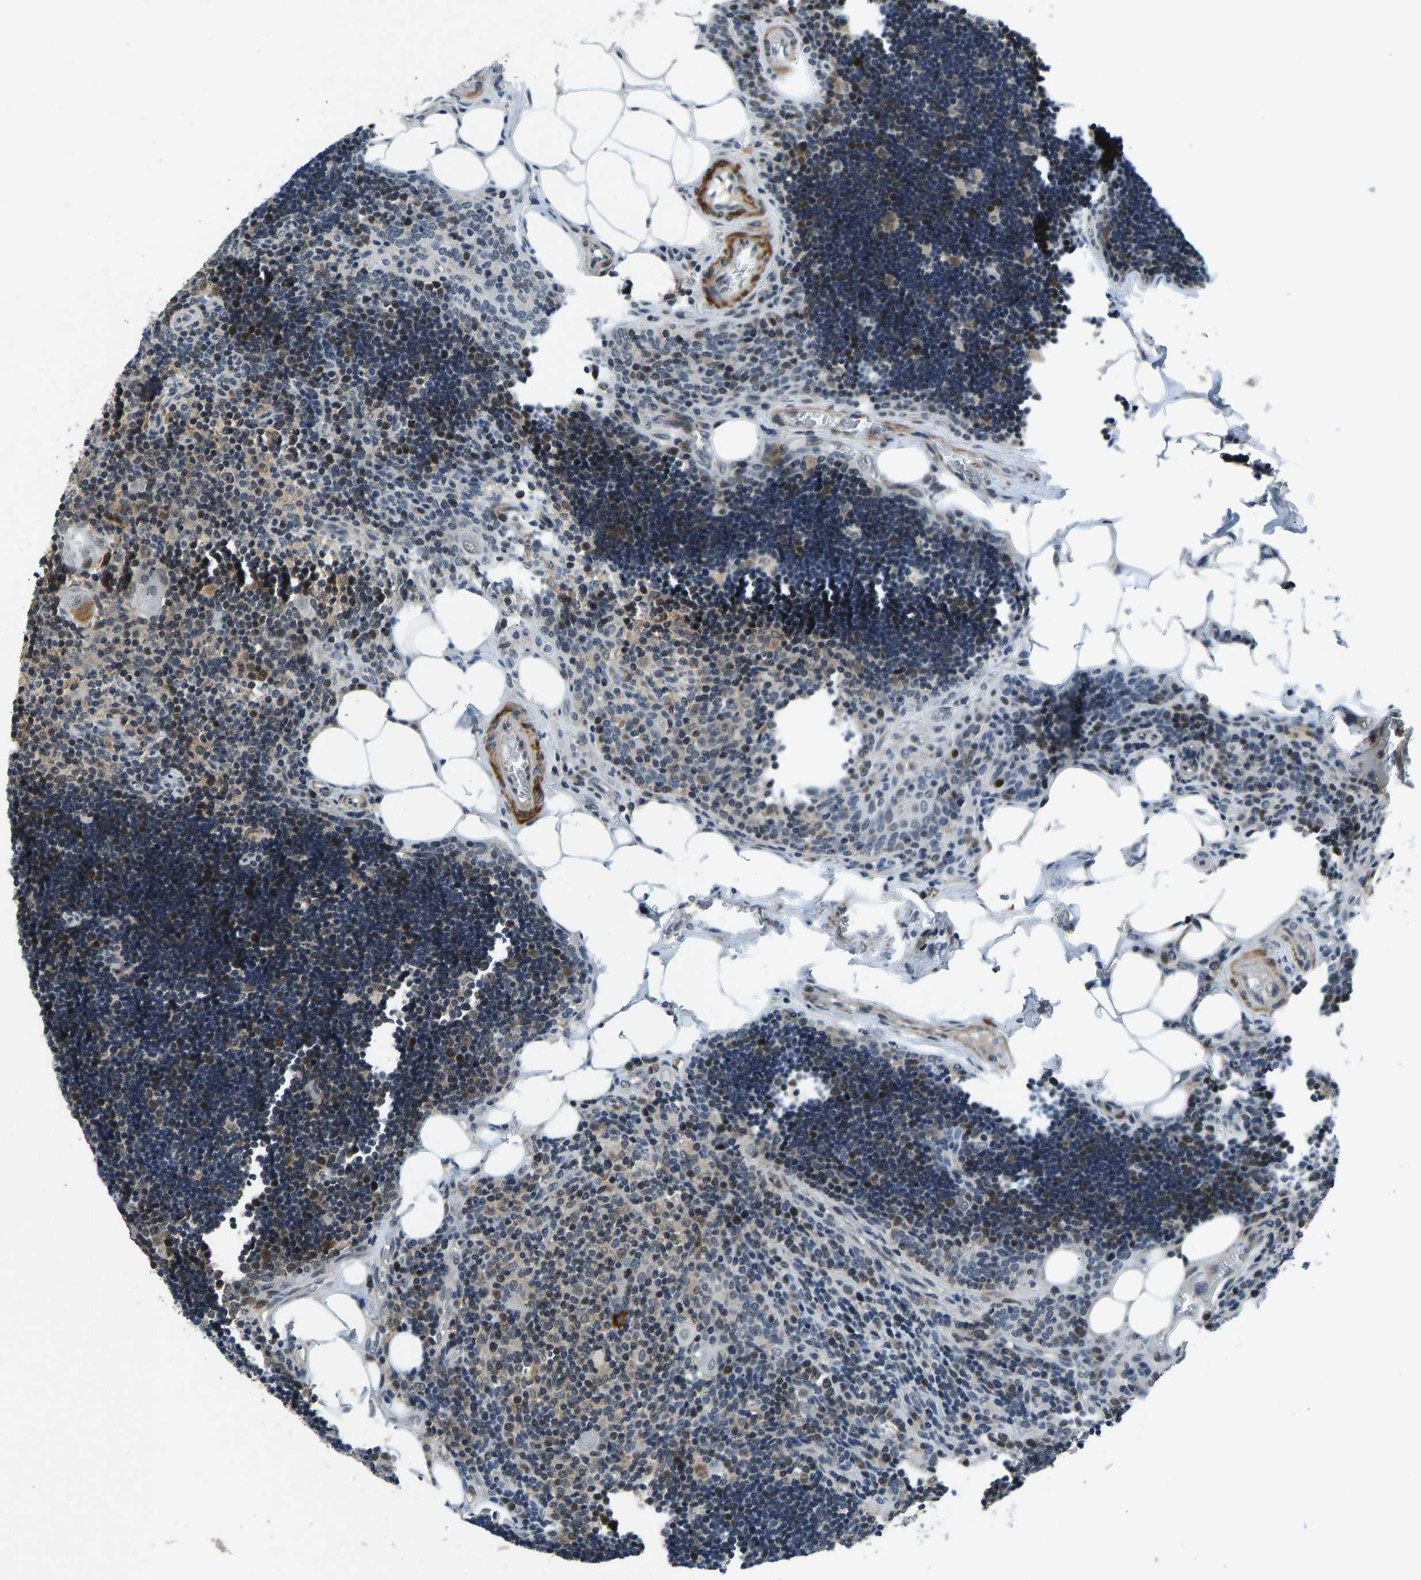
{"staining": {"intensity": "moderate", "quantity": ">75%", "location": "cytoplasmic/membranous,nuclear"}, "tissue": "lymph node", "cell_type": "Germinal center cells", "image_type": "normal", "snomed": [{"axis": "morphology", "description": "Normal tissue, NOS"}, {"axis": "topography", "description": "Lymph node"}], "caption": "High-power microscopy captured an immunohistochemistry image of normal lymph node, revealing moderate cytoplasmic/membranous,nuclear positivity in about >75% of germinal center cells.", "gene": "RLIM", "patient": {"sex": "male", "age": 33}}